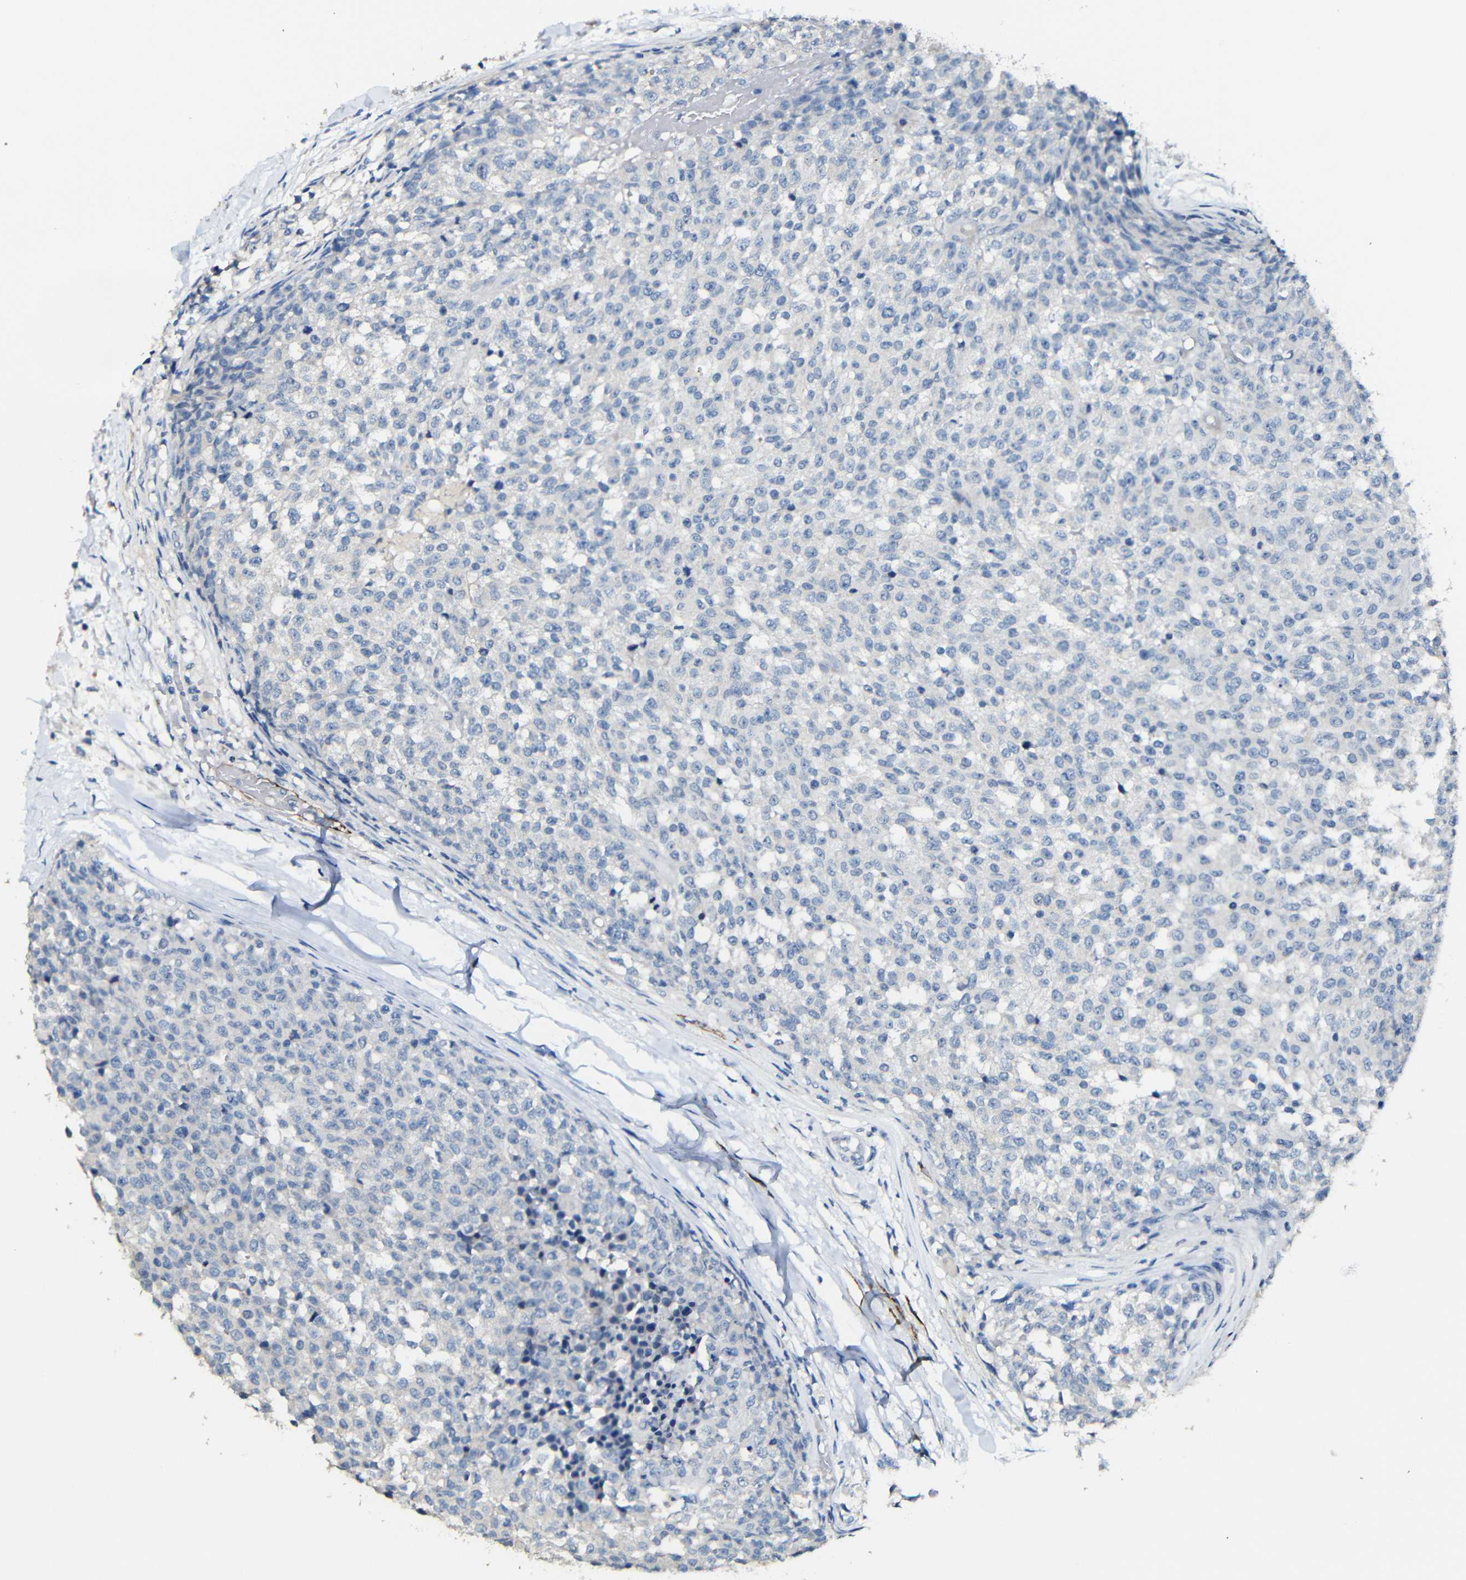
{"staining": {"intensity": "negative", "quantity": "none", "location": "none"}, "tissue": "testis cancer", "cell_type": "Tumor cells", "image_type": "cancer", "snomed": [{"axis": "morphology", "description": "Seminoma, NOS"}, {"axis": "topography", "description": "Testis"}], "caption": "A photomicrograph of human testis cancer (seminoma) is negative for staining in tumor cells.", "gene": "ACKR2", "patient": {"sex": "male", "age": 59}}